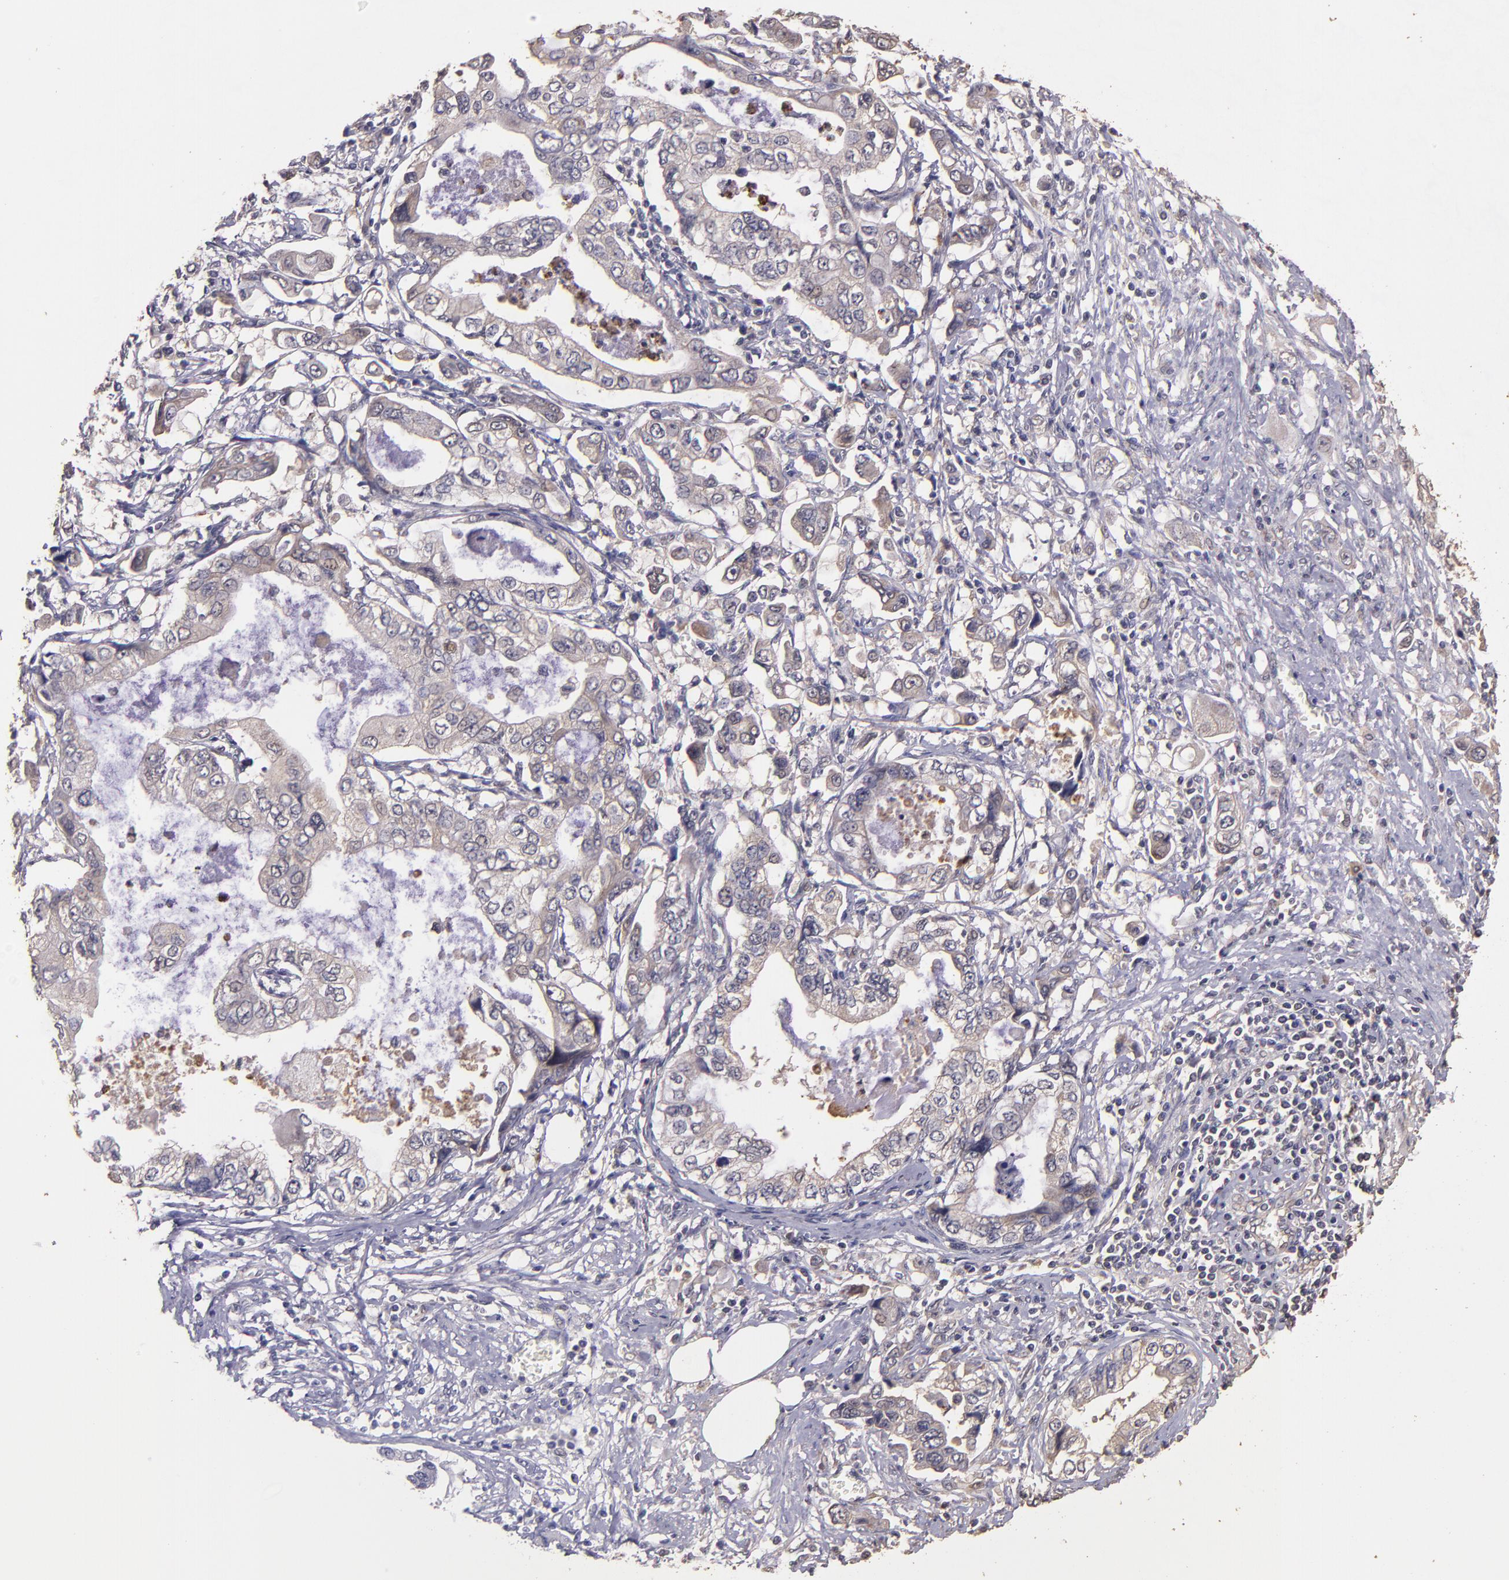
{"staining": {"intensity": "weak", "quantity": ">75%", "location": "cytoplasmic/membranous"}, "tissue": "stomach cancer", "cell_type": "Tumor cells", "image_type": "cancer", "snomed": [{"axis": "morphology", "description": "Adenocarcinoma, NOS"}, {"axis": "topography", "description": "Pancreas"}, {"axis": "topography", "description": "Stomach, upper"}], "caption": "Protein expression analysis of human stomach adenocarcinoma reveals weak cytoplasmic/membranous staining in about >75% of tumor cells.", "gene": "HECTD1", "patient": {"sex": "male", "age": 77}}